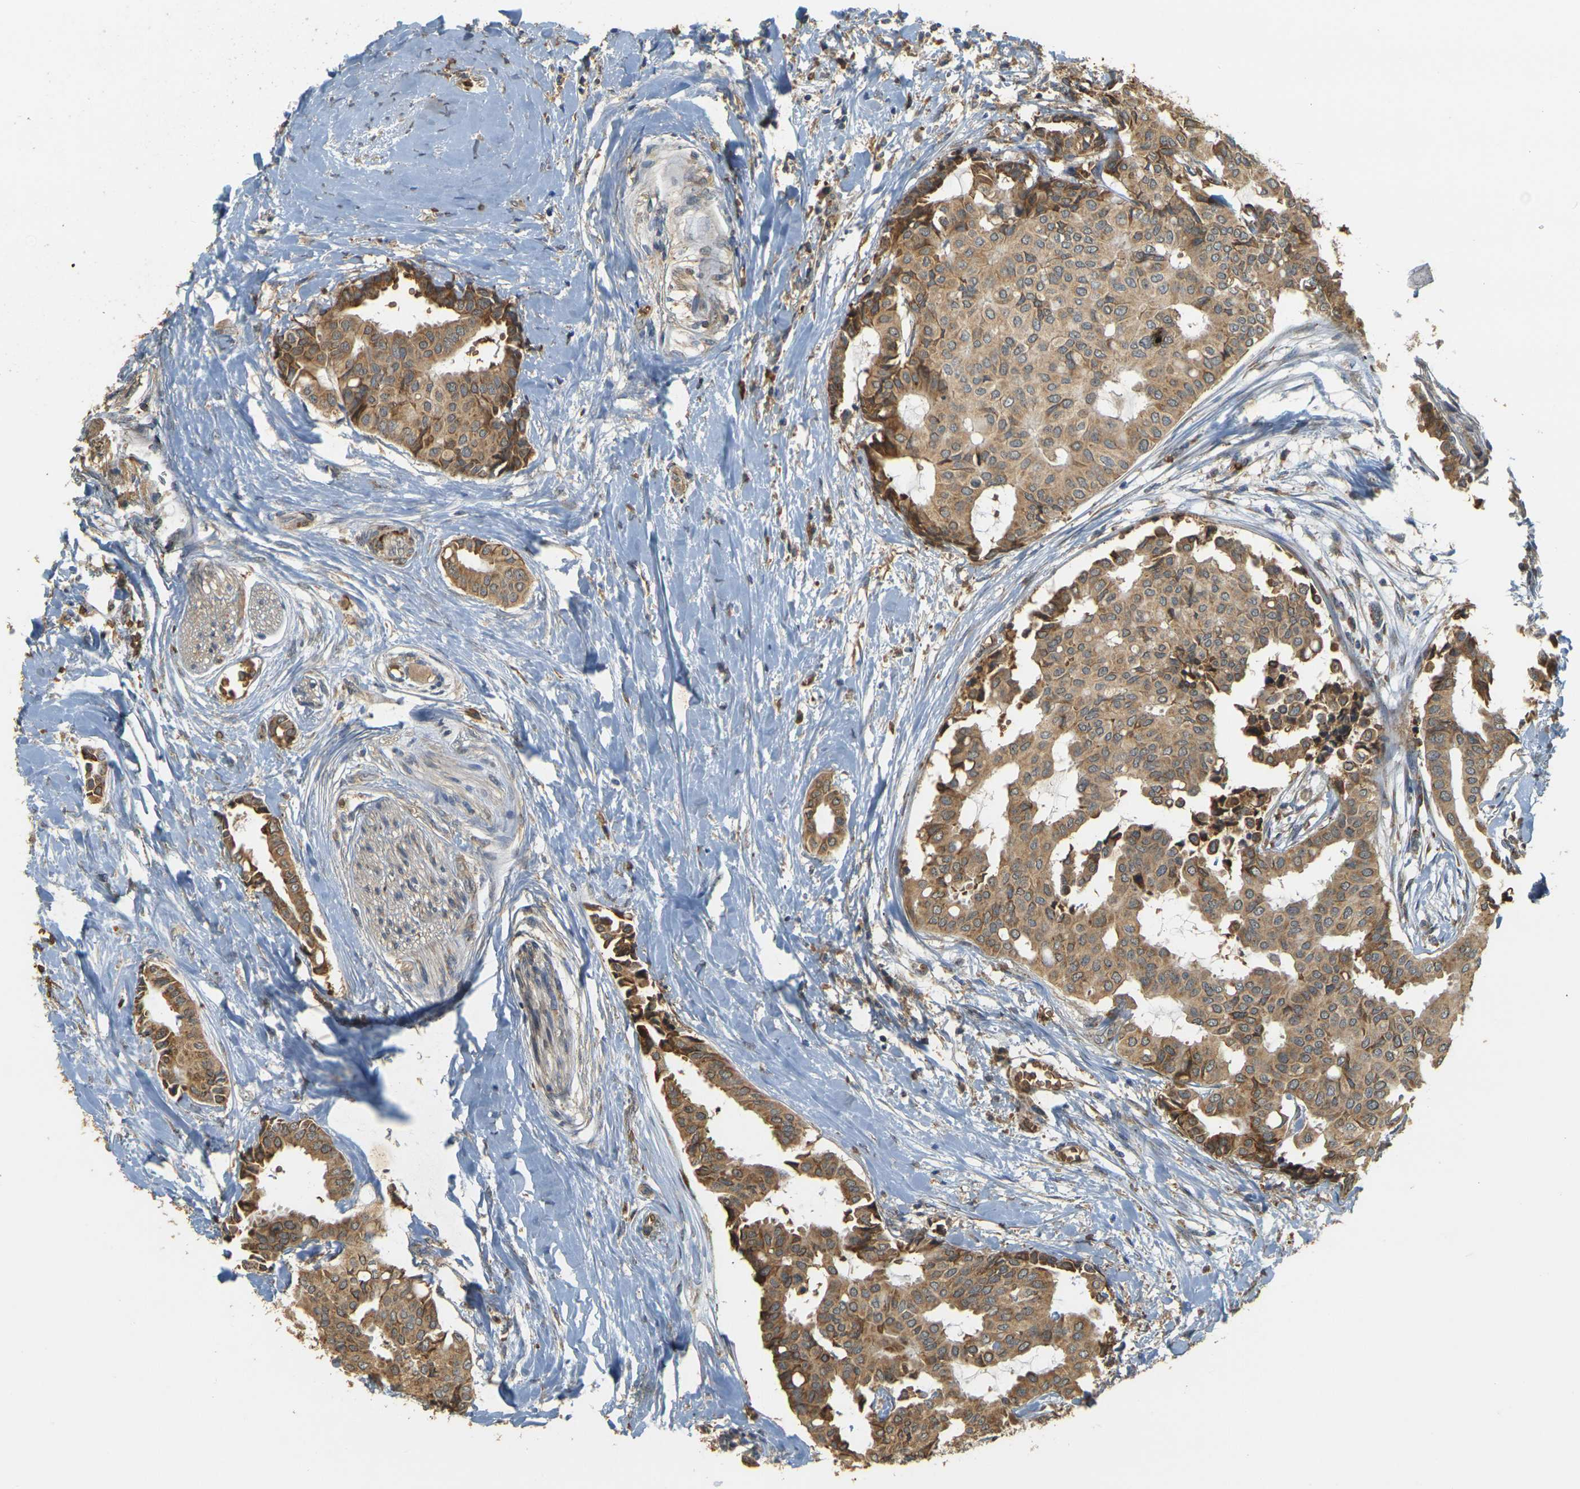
{"staining": {"intensity": "moderate", "quantity": ">75%", "location": "cytoplasmic/membranous"}, "tissue": "head and neck cancer", "cell_type": "Tumor cells", "image_type": "cancer", "snomed": [{"axis": "morphology", "description": "Adenocarcinoma, NOS"}, {"axis": "topography", "description": "Salivary gland"}, {"axis": "topography", "description": "Head-Neck"}], "caption": "Approximately >75% of tumor cells in human head and neck adenocarcinoma reveal moderate cytoplasmic/membranous protein expression as visualized by brown immunohistochemical staining.", "gene": "MEGF9", "patient": {"sex": "female", "age": 59}}